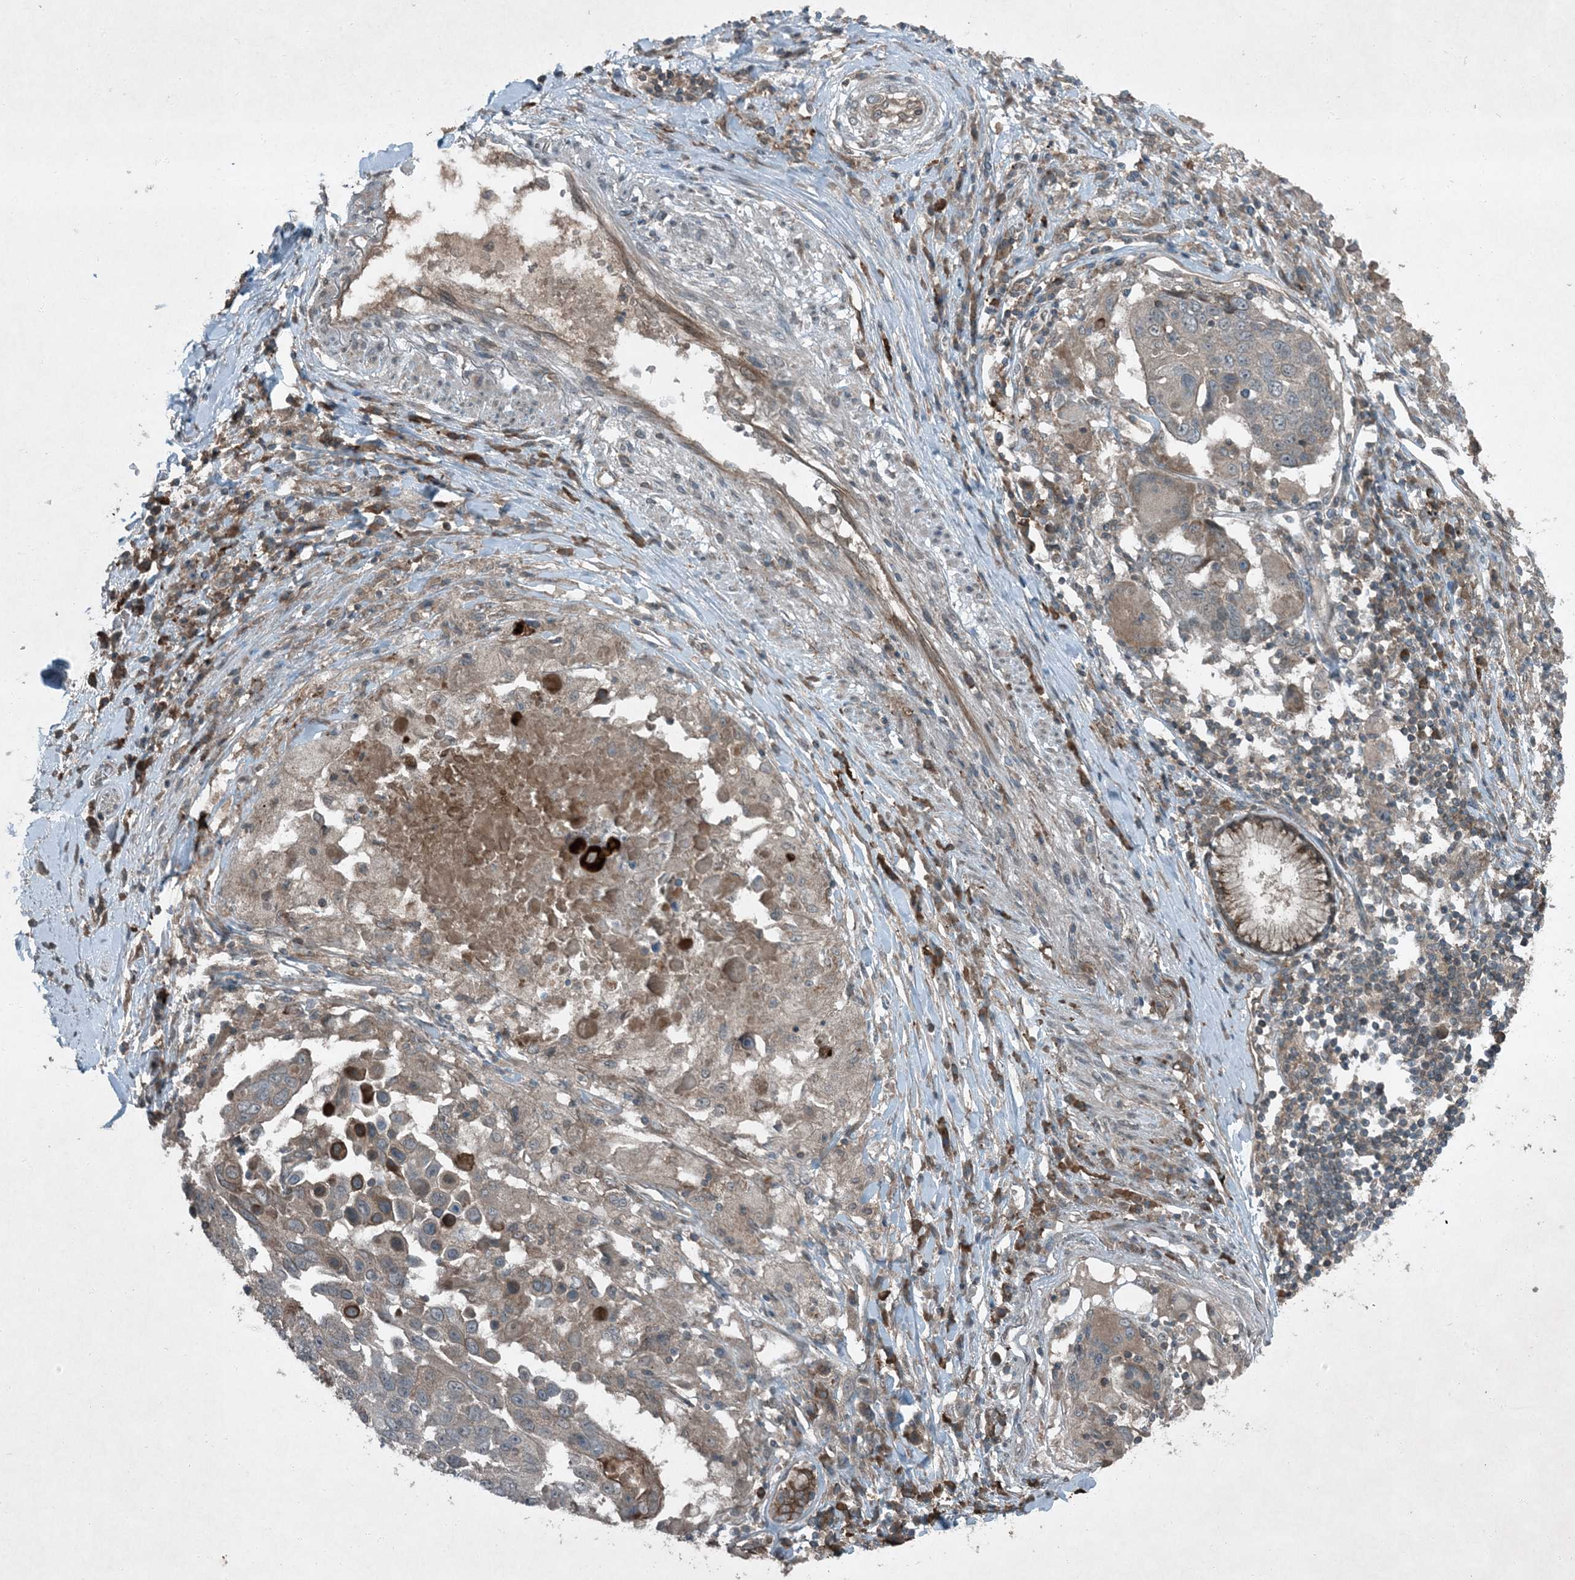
{"staining": {"intensity": "weak", "quantity": "<25%", "location": "cytoplasmic/membranous"}, "tissue": "lung cancer", "cell_type": "Tumor cells", "image_type": "cancer", "snomed": [{"axis": "morphology", "description": "Squamous cell carcinoma, NOS"}, {"axis": "topography", "description": "Lung"}], "caption": "IHC micrograph of human lung cancer (squamous cell carcinoma) stained for a protein (brown), which displays no positivity in tumor cells. (Brightfield microscopy of DAB IHC at high magnification).", "gene": "MDN1", "patient": {"sex": "male", "age": 66}}